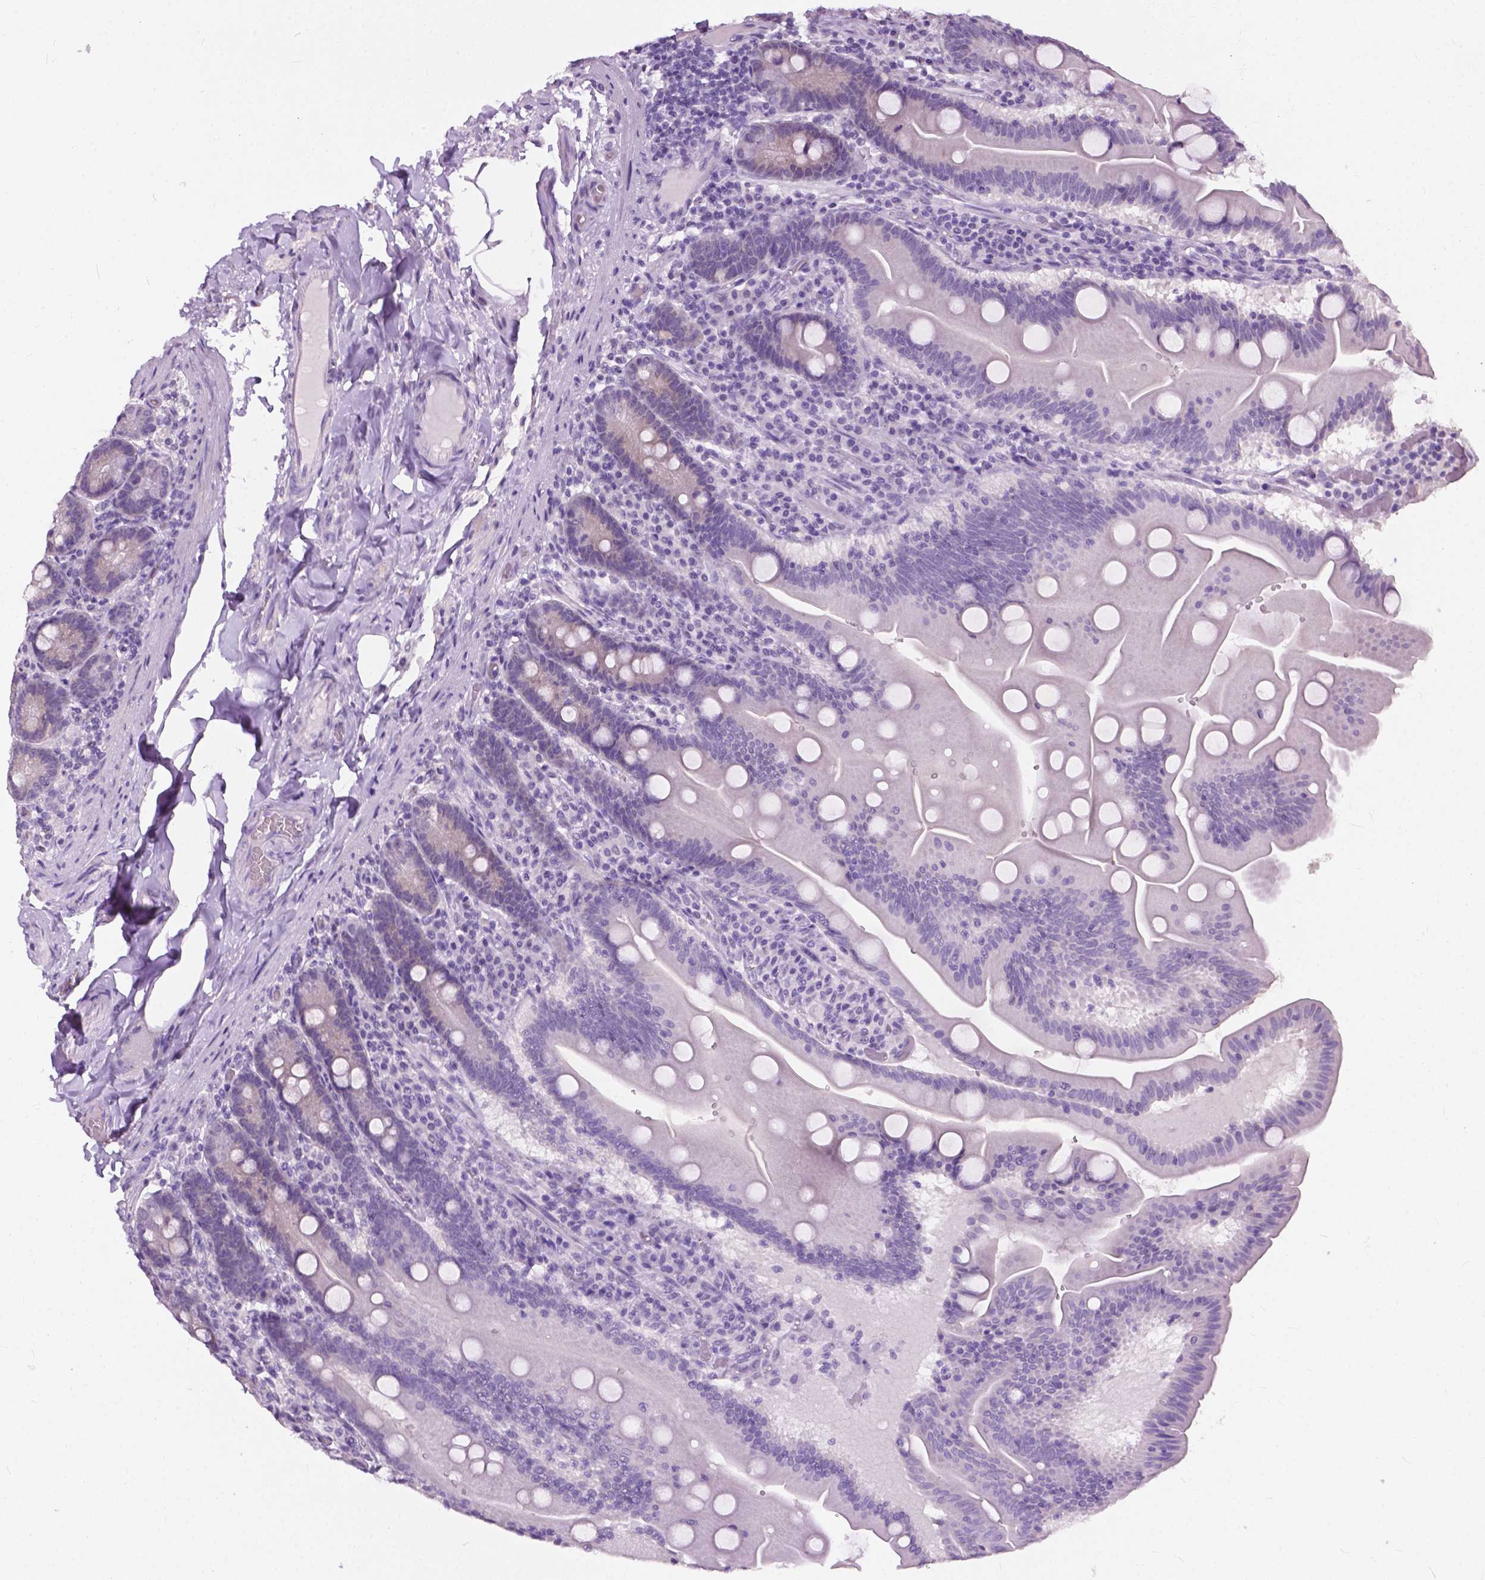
{"staining": {"intensity": "weak", "quantity": "<25%", "location": "cytoplasmic/membranous"}, "tissue": "small intestine", "cell_type": "Glandular cells", "image_type": "normal", "snomed": [{"axis": "morphology", "description": "Normal tissue, NOS"}, {"axis": "topography", "description": "Small intestine"}], "caption": "Normal small intestine was stained to show a protein in brown. There is no significant expression in glandular cells.", "gene": "GPR37L1", "patient": {"sex": "male", "age": 37}}